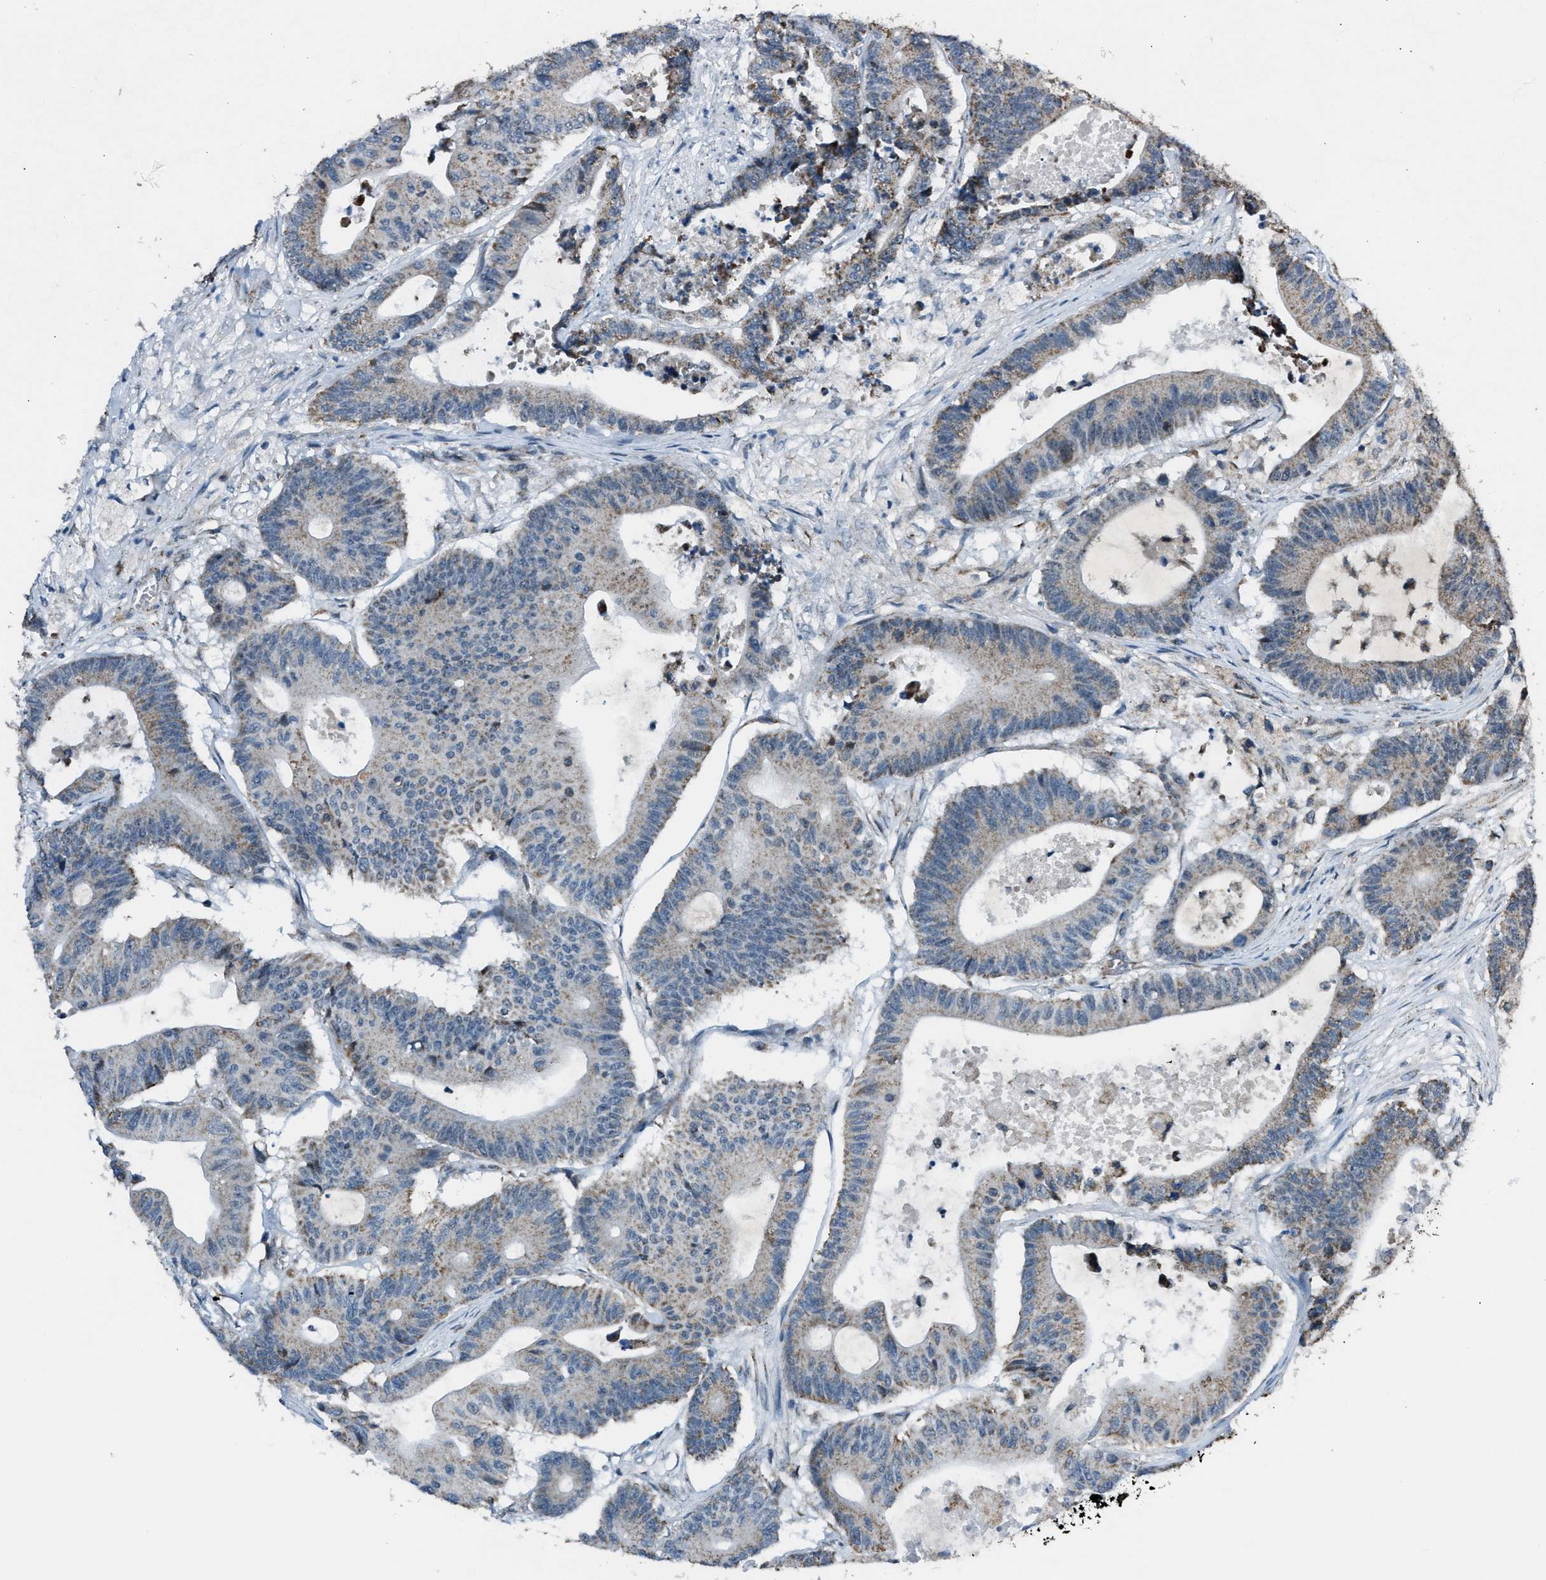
{"staining": {"intensity": "moderate", "quantity": "<25%", "location": "cytoplasmic/membranous"}, "tissue": "colorectal cancer", "cell_type": "Tumor cells", "image_type": "cancer", "snomed": [{"axis": "morphology", "description": "Adenocarcinoma, NOS"}, {"axis": "topography", "description": "Colon"}], "caption": "This is an image of immunohistochemistry staining of colorectal cancer (adenocarcinoma), which shows moderate positivity in the cytoplasmic/membranous of tumor cells.", "gene": "CHN2", "patient": {"sex": "female", "age": 84}}